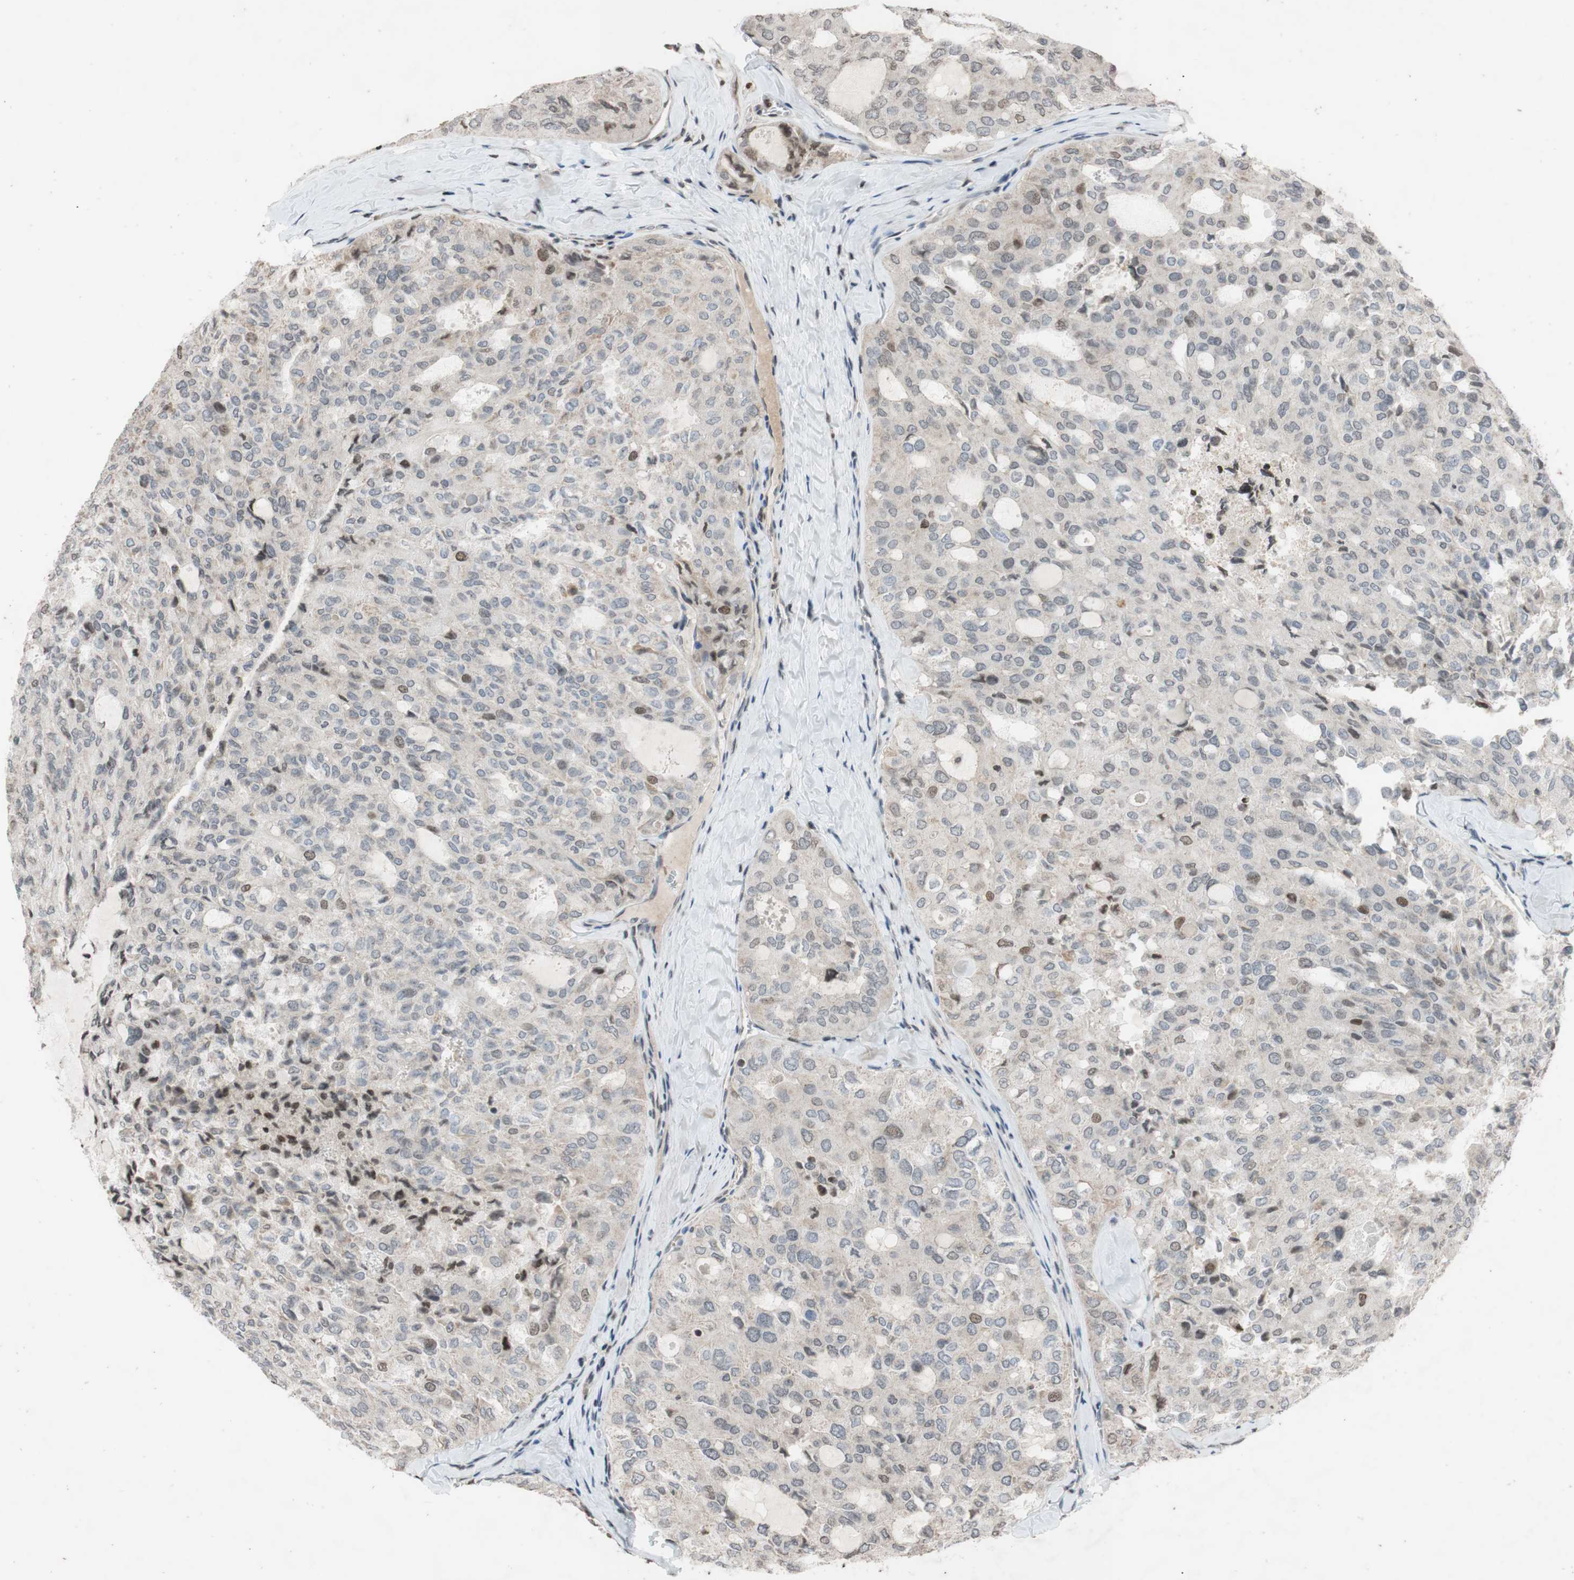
{"staining": {"intensity": "weak", "quantity": "<25%", "location": "cytoplasmic/membranous,nuclear"}, "tissue": "thyroid cancer", "cell_type": "Tumor cells", "image_type": "cancer", "snomed": [{"axis": "morphology", "description": "Follicular adenoma carcinoma, NOS"}, {"axis": "topography", "description": "Thyroid gland"}], "caption": "DAB (3,3'-diaminobenzidine) immunohistochemical staining of thyroid follicular adenoma carcinoma reveals no significant staining in tumor cells.", "gene": "MCM6", "patient": {"sex": "male", "age": 75}}